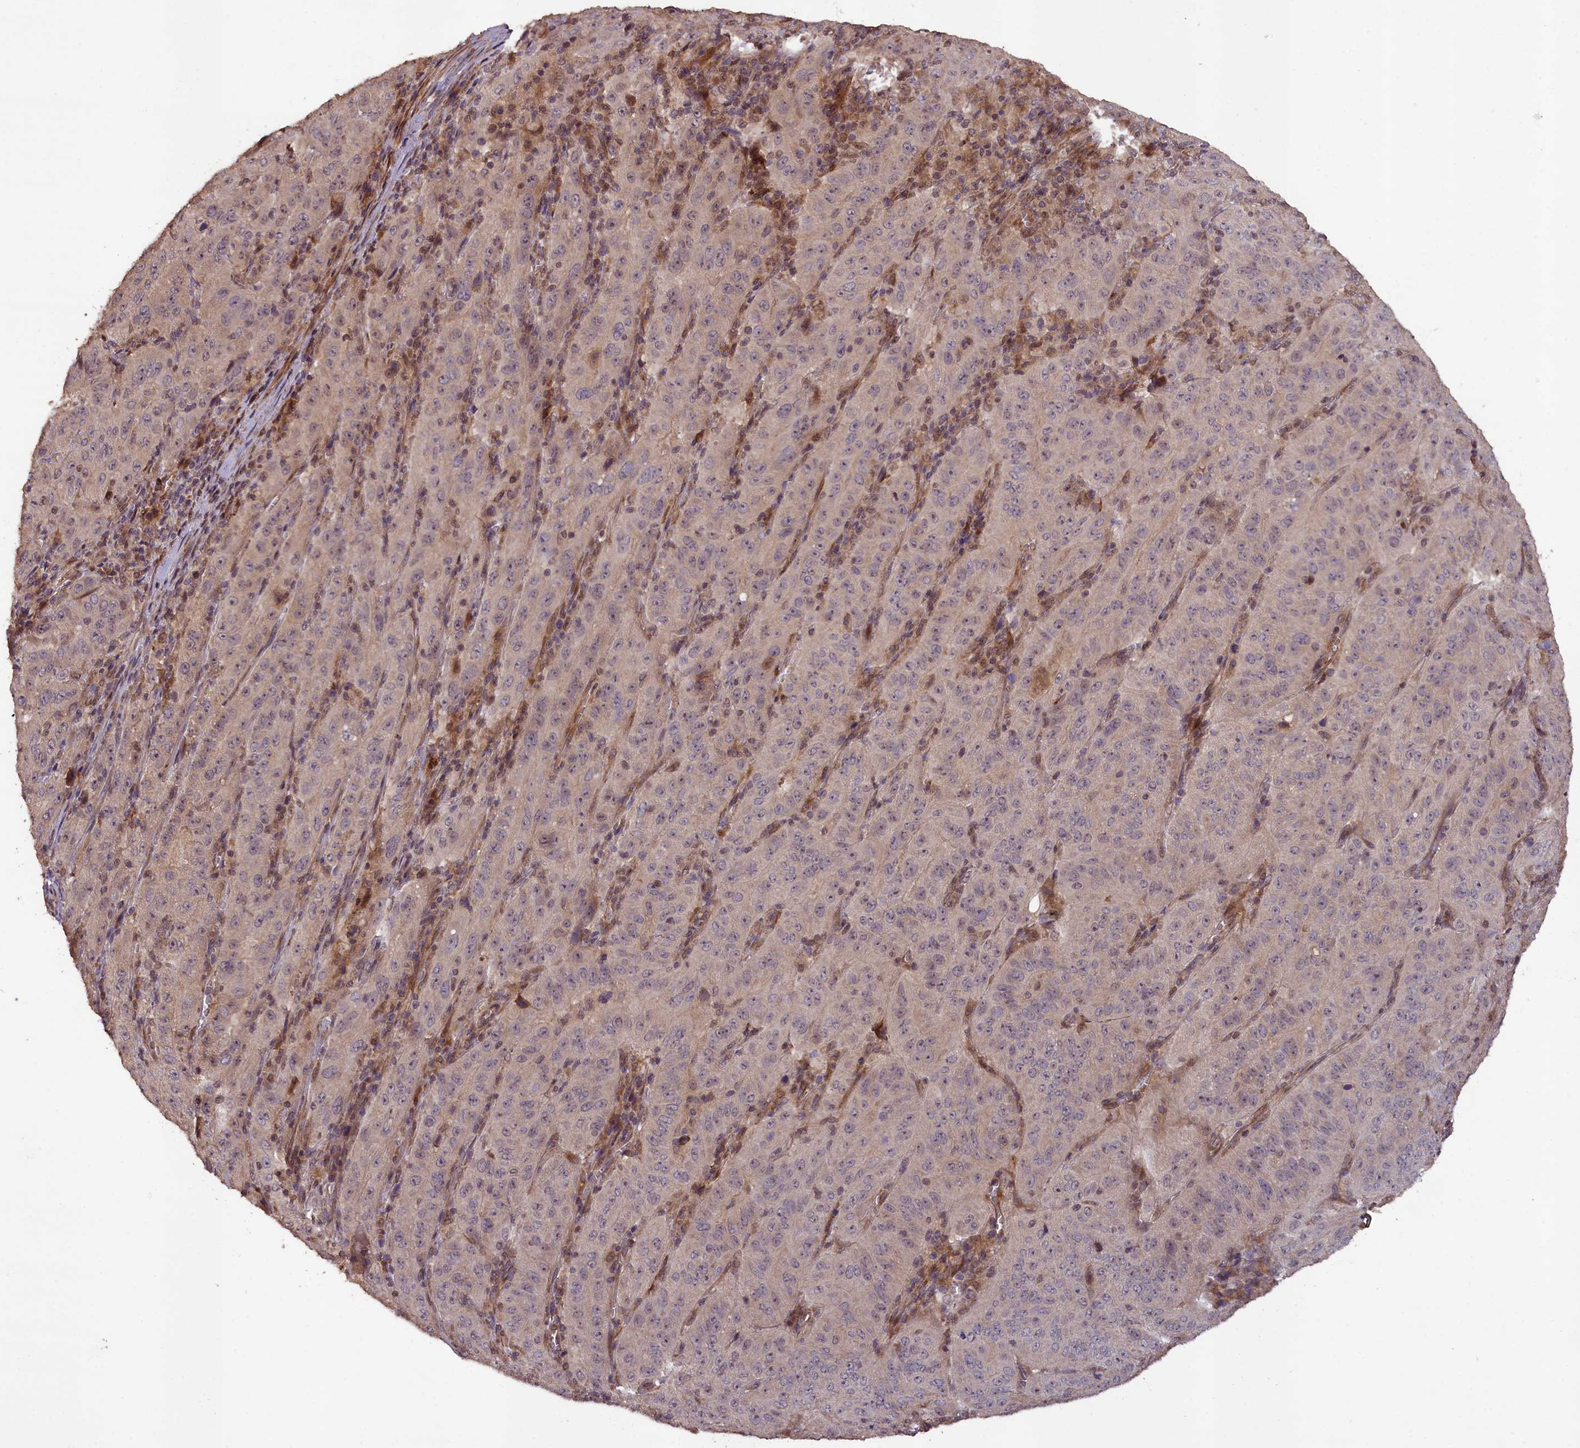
{"staining": {"intensity": "weak", "quantity": "<25%", "location": "cytoplasmic/membranous"}, "tissue": "pancreatic cancer", "cell_type": "Tumor cells", "image_type": "cancer", "snomed": [{"axis": "morphology", "description": "Adenocarcinoma, NOS"}, {"axis": "topography", "description": "Pancreas"}], "caption": "High magnification brightfield microscopy of pancreatic adenocarcinoma stained with DAB (3,3'-diaminobenzidine) (brown) and counterstained with hematoxylin (blue): tumor cells show no significant staining. The staining was performed using DAB to visualize the protein expression in brown, while the nuclei were stained in blue with hematoxylin (Magnification: 20x).", "gene": "DNAJB9", "patient": {"sex": "male", "age": 63}}